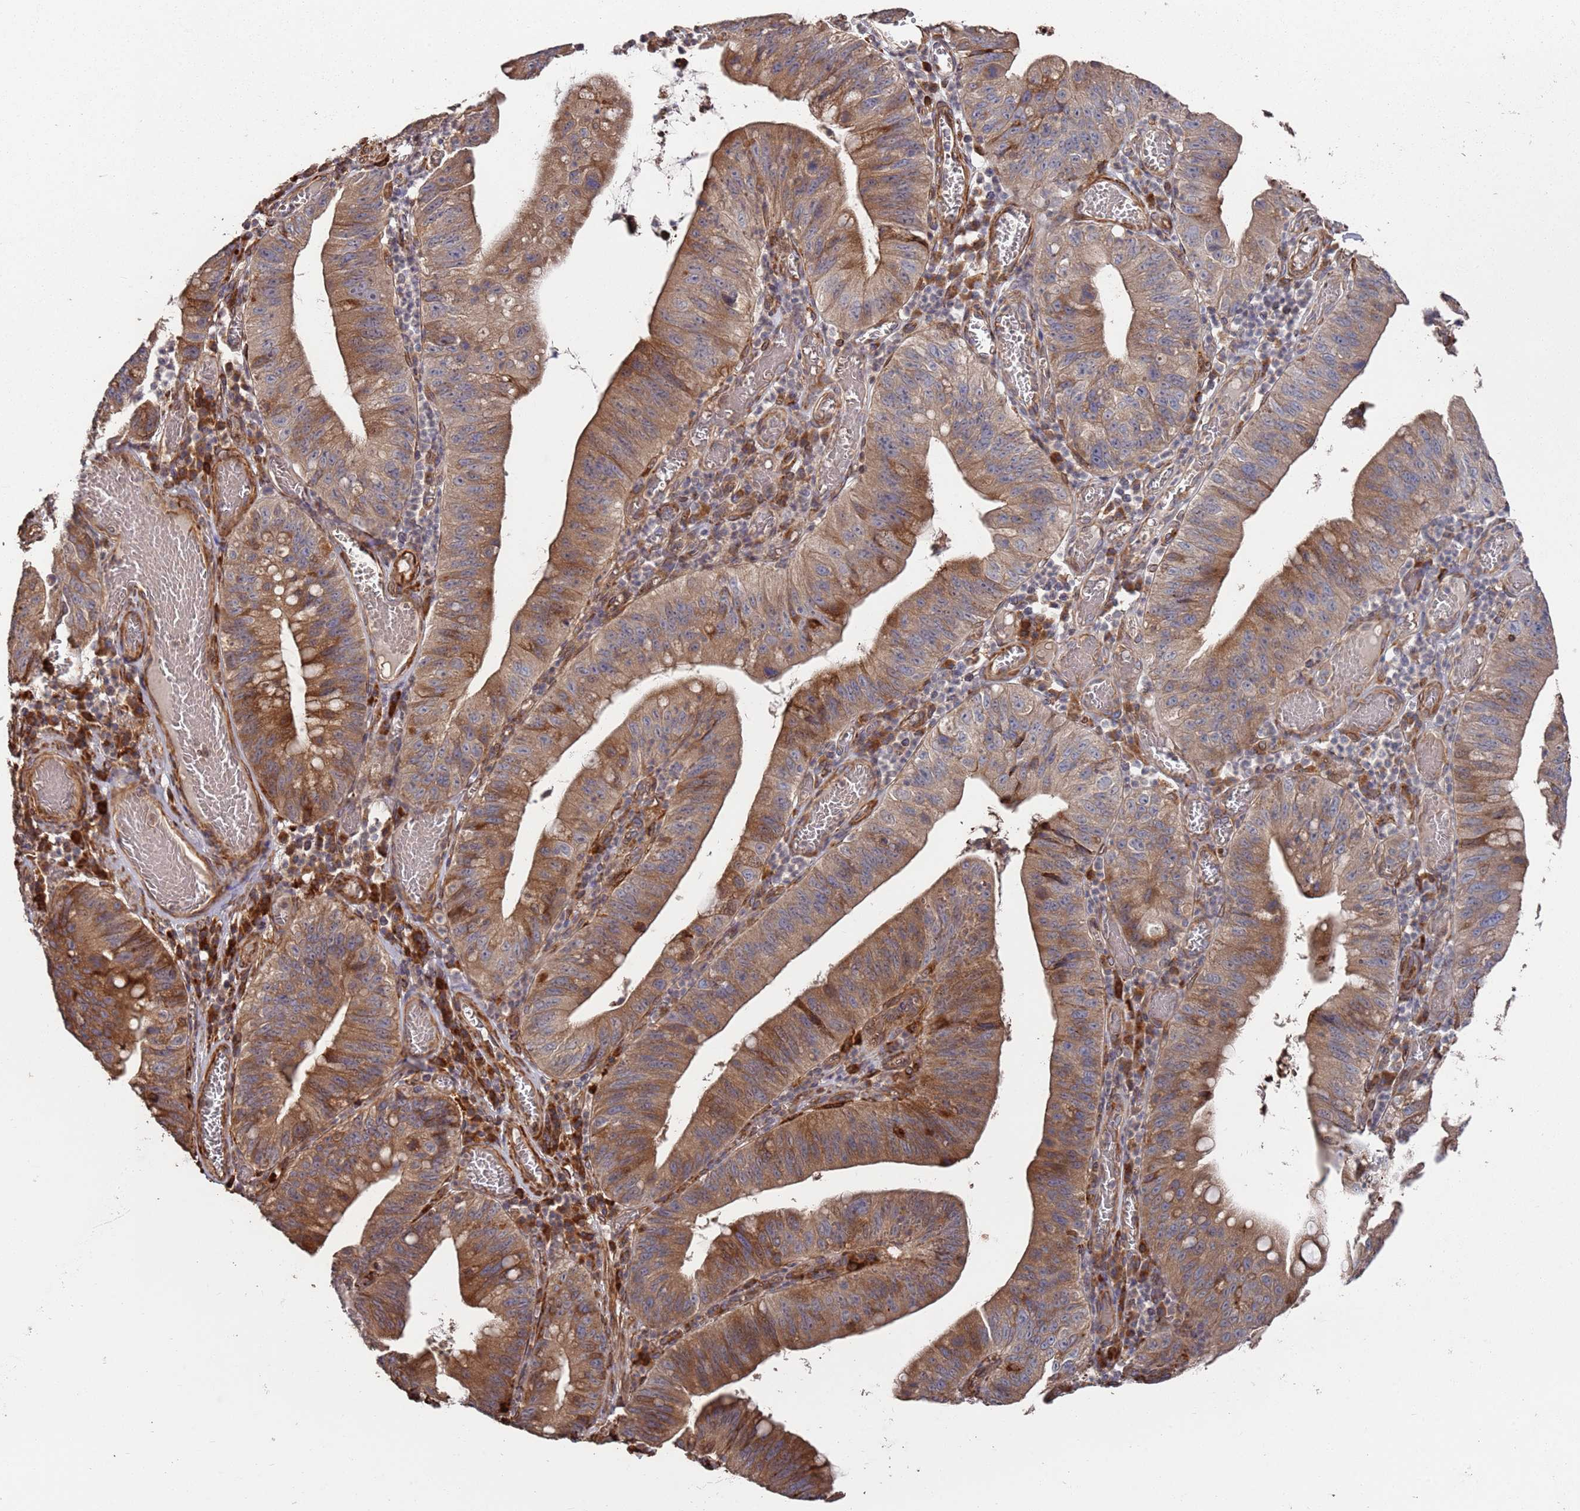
{"staining": {"intensity": "strong", "quantity": ">75%", "location": "cytoplasmic/membranous,nuclear"}, "tissue": "stomach cancer", "cell_type": "Tumor cells", "image_type": "cancer", "snomed": [{"axis": "morphology", "description": "Adenocarcinoma, NOS"}, {"axis": "topography", "description": "Stomach"}], "caption": "An image showing strong cytoplasmic/membranous and nuclear staining in about >75% of tumor cells in adenocarcinoma (stomach), as visualized by brown immunohistochemical staining.", "gene": "LACC1", "patient": {"sex": "male", "age": 59}}